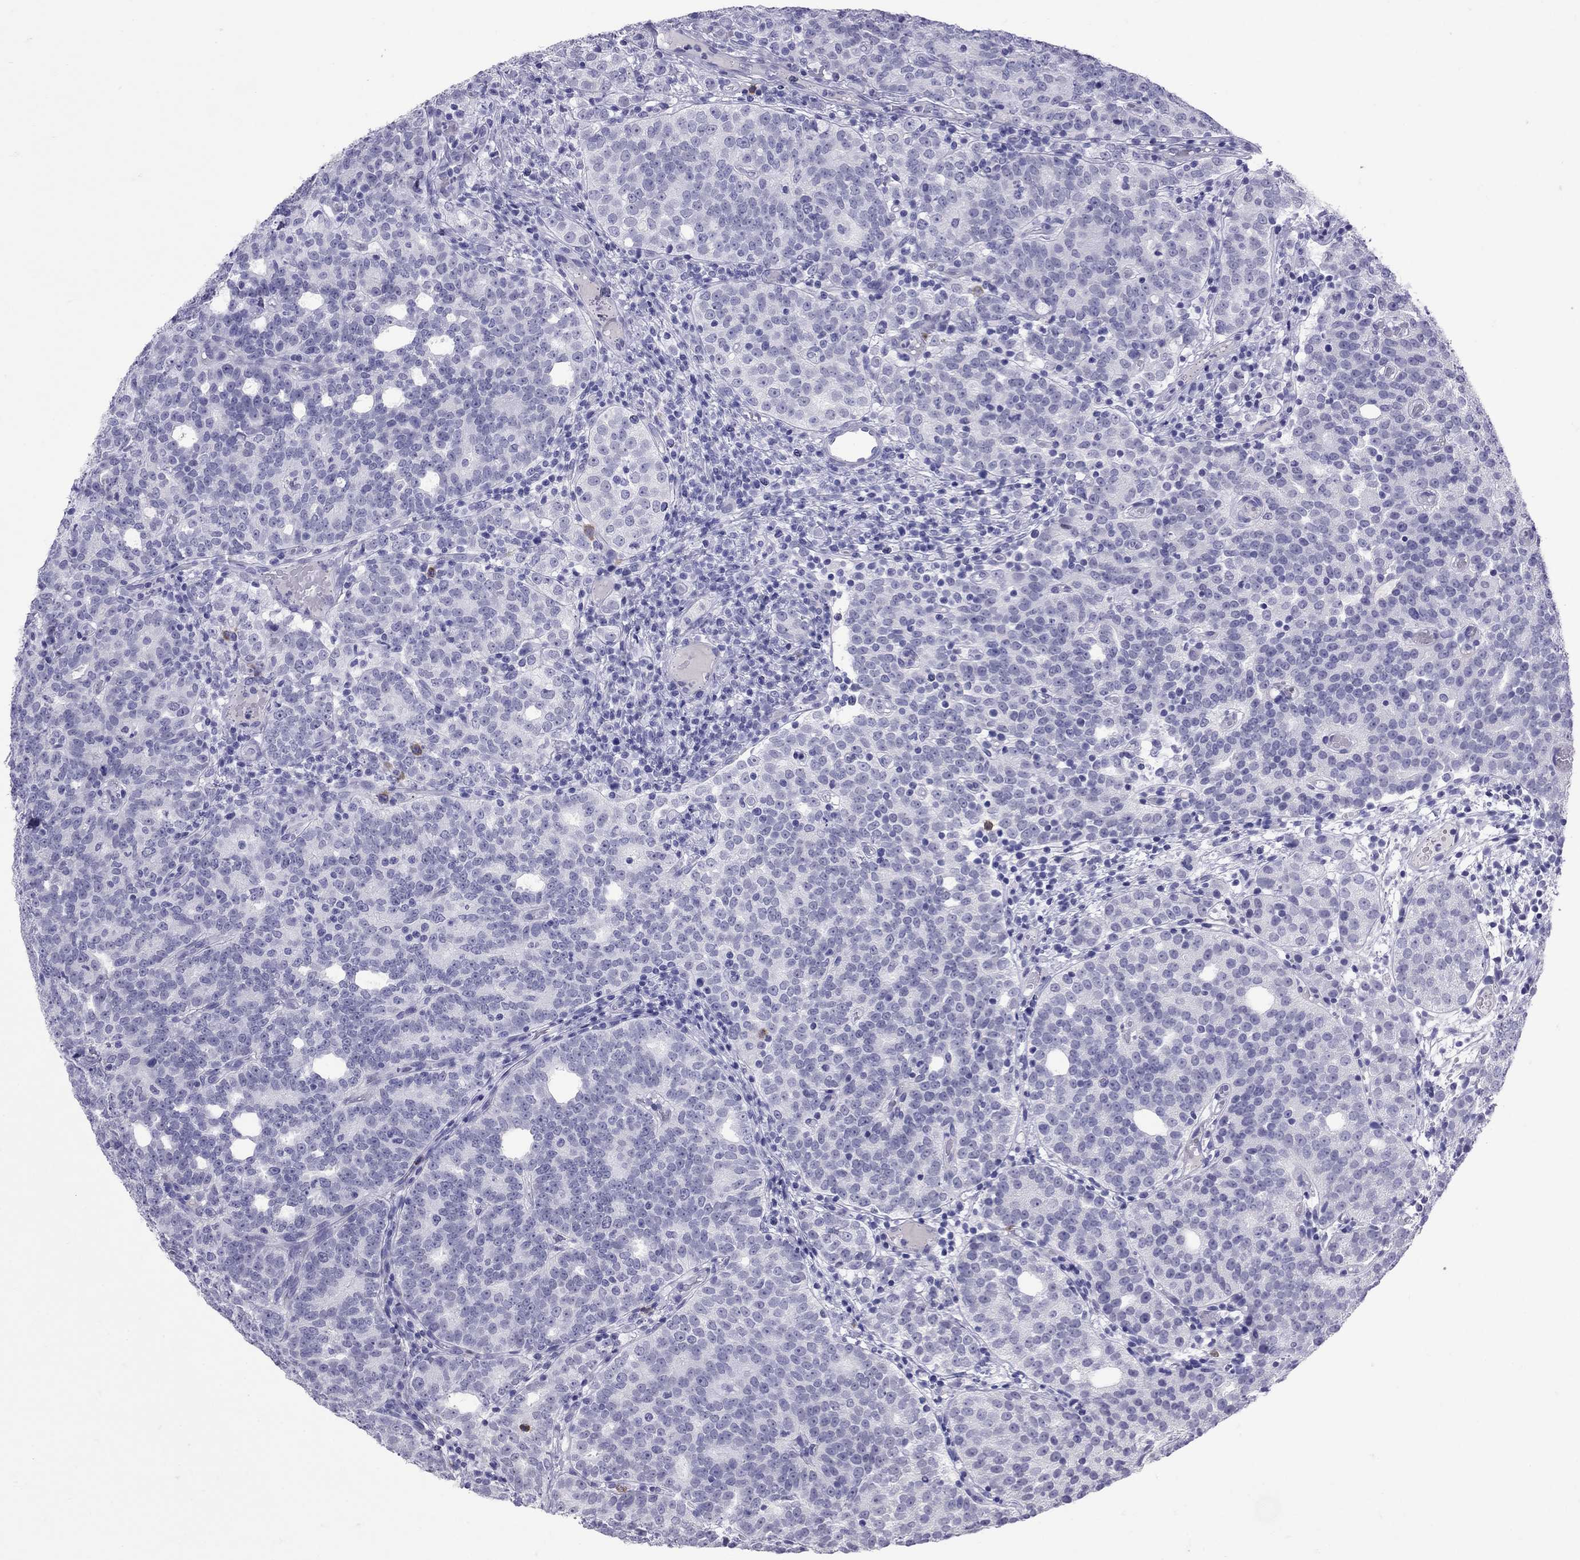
{"staining": {"intensity": "negative", "quantity": "none", "location": "none"}, "tissue": "prostate cancer", "cell_type": "Tumor cells", "image_type": "cancer", "snomed": [{"axis": "morphology", "description": "Adenocarcinoma, High grade"}, {"axis": "topography", "description": "Prostate"}], "caption": "Photomicrograph shows no significant protein expression in tumor cells of prostate cancer (adenocarcinoma (high-grade)). Nuclei are stained in blue.", "gene": "GRIA2", "patient": {"sex": "male", "age": 53}}